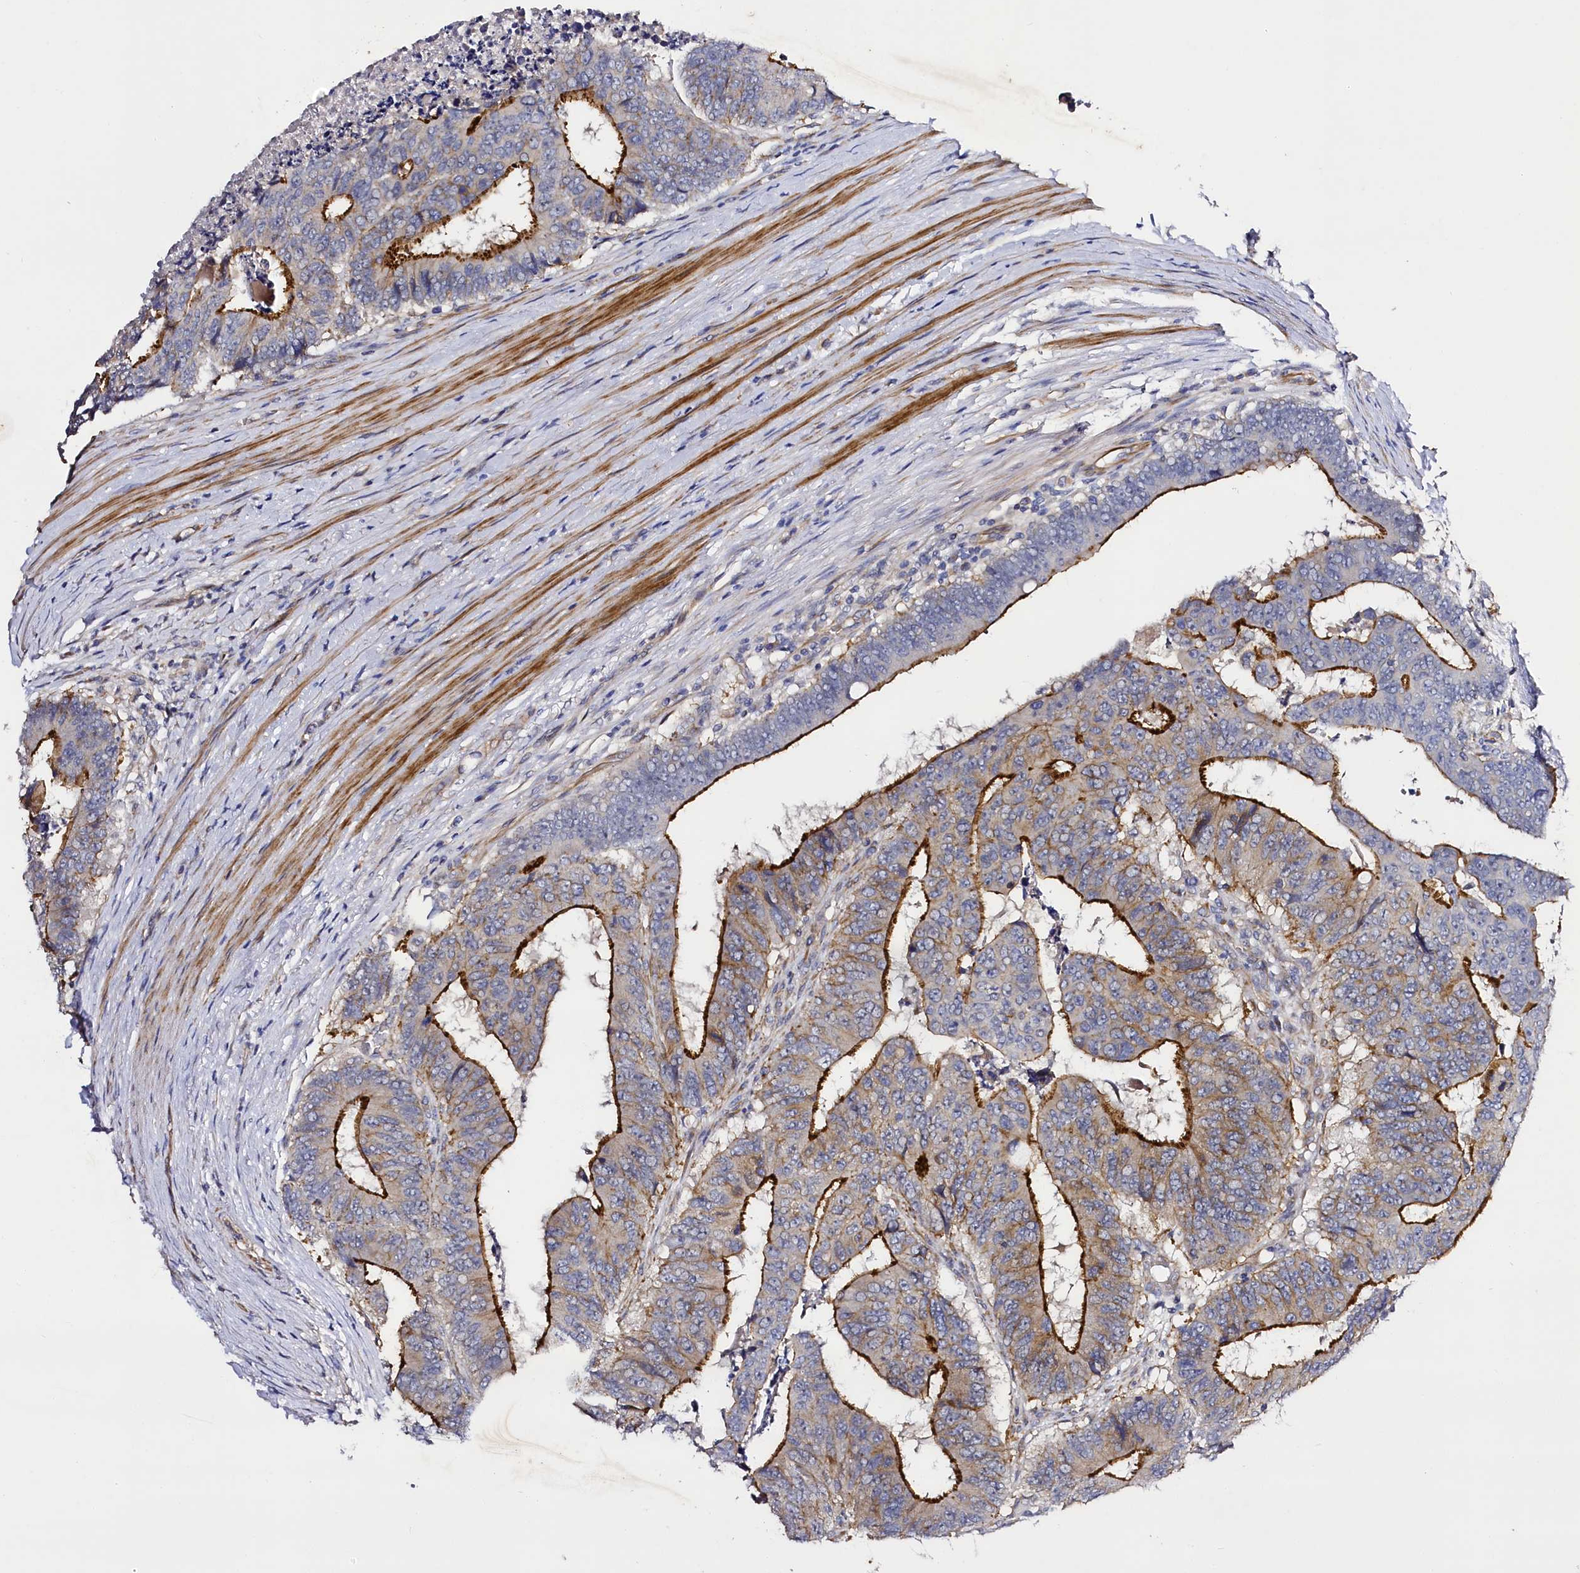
{"staining": {"intensity": "strong", "quantity": "25%-75%", "location": "cytoplasmic/membranous"}, "tissue": "colorectal cancer", "cell_type": "Tumor cells", "image_type": "cancer", "snomed": [{"axis": "morphology", "description": "Adenocarcinoma, NOS"}, {"axis": "topography", "description": "Rectum"}], "caption": "Colorectal cancer stained with a brown dye displays strong cytoplasmic/membranous positive staining in about 25%-75% of tumor cells.", "gene": "SLC7A1", "patient": {"sex": "male", "age": 84}}